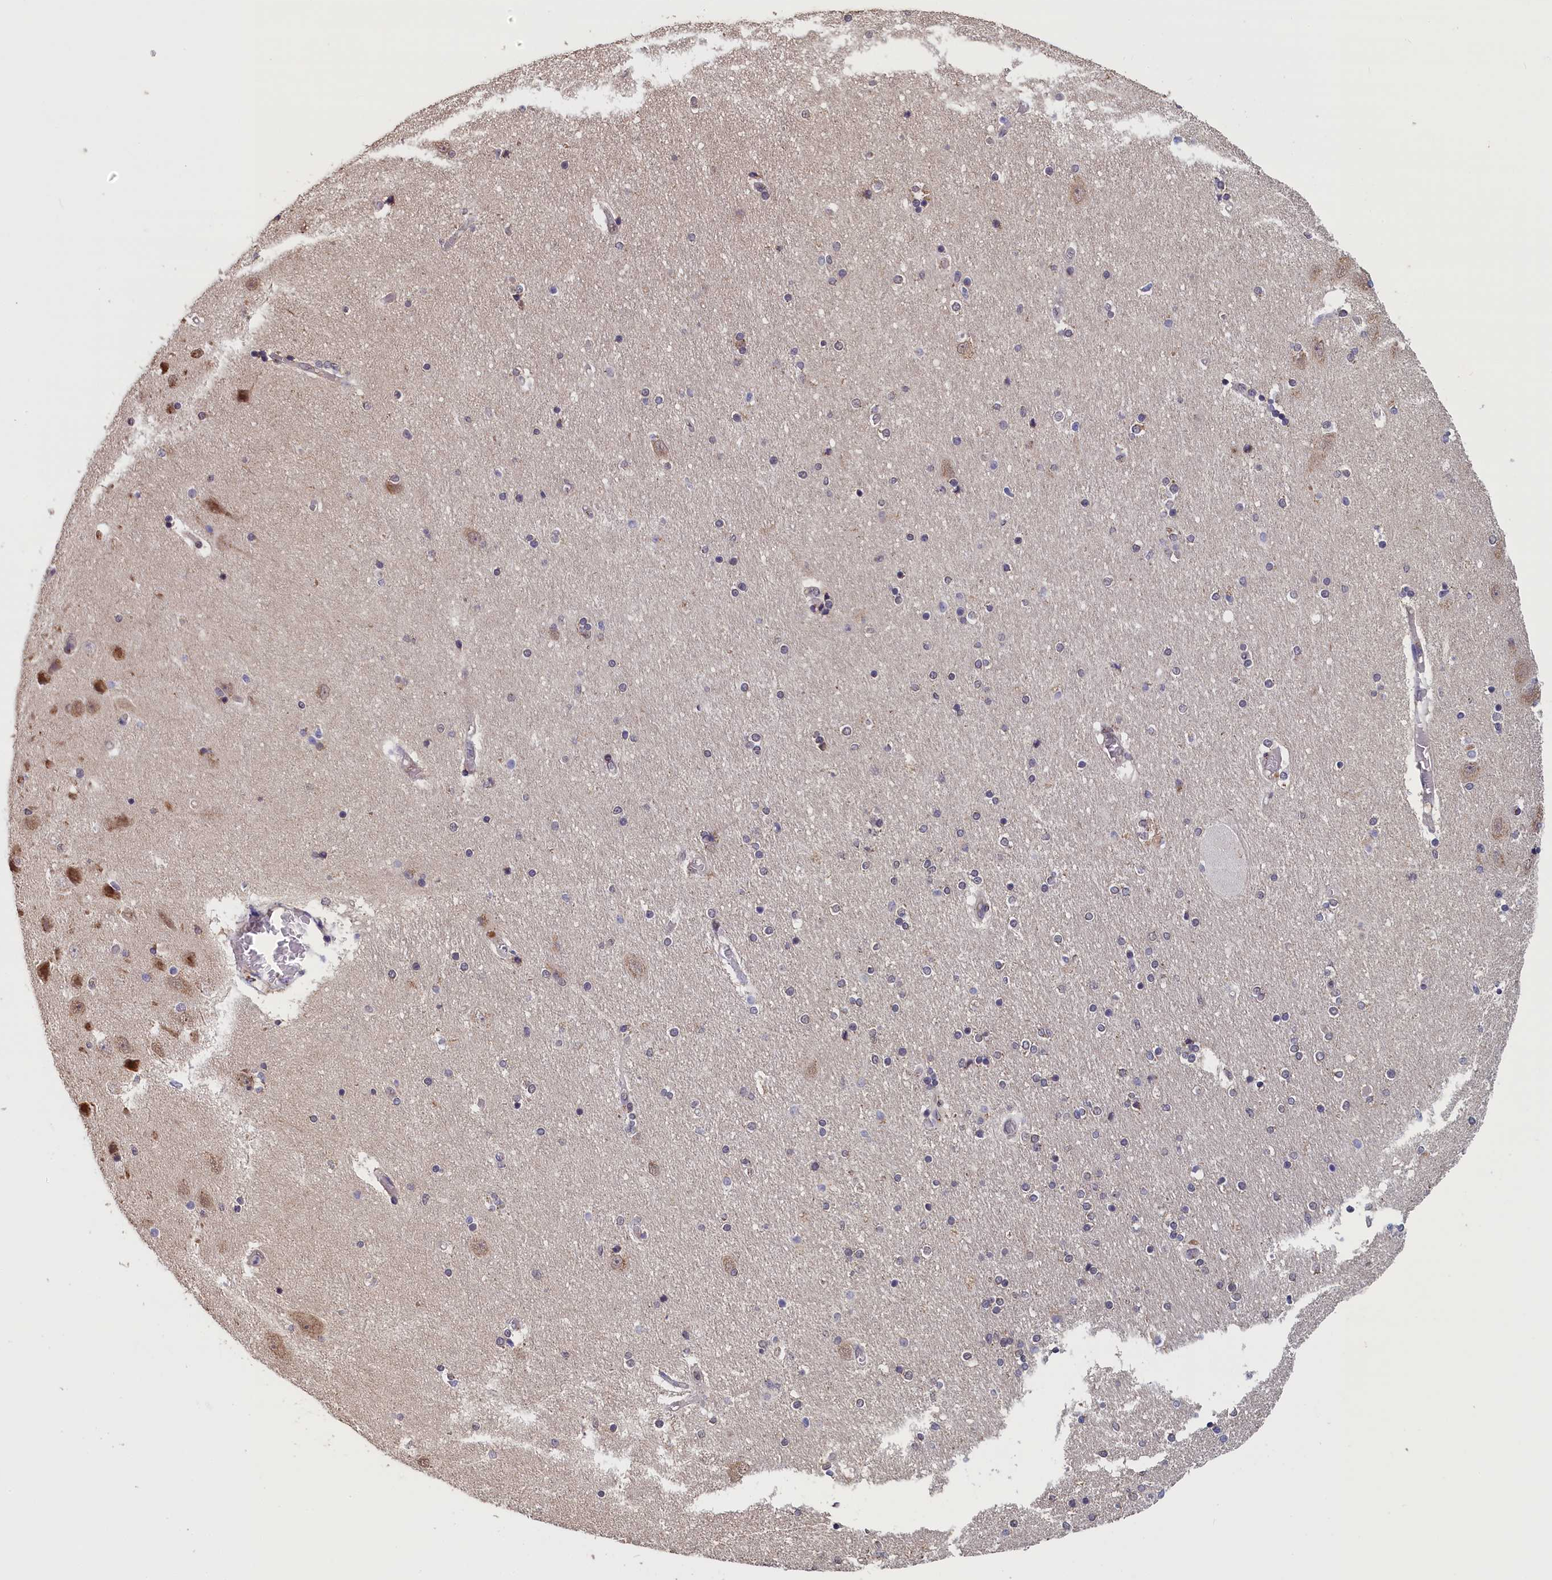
{"staining": {"intensity": "negative", "quantity": "none", "location": "none"}, "tissue": "hippocampus", "cell_type": "Glial cells", "image_type": "normal", "snomed": [{"axis": "morphology", "description": "Normal tissue, NOS"}, {"axis": "topography", "description": "Hippocampus"}], "caption": "The photomicrograph displays no staining of glial cells in unremarkable hippocampus.", "gene": "PIGQ", "patient": {"sex": "female", "age": 54}}